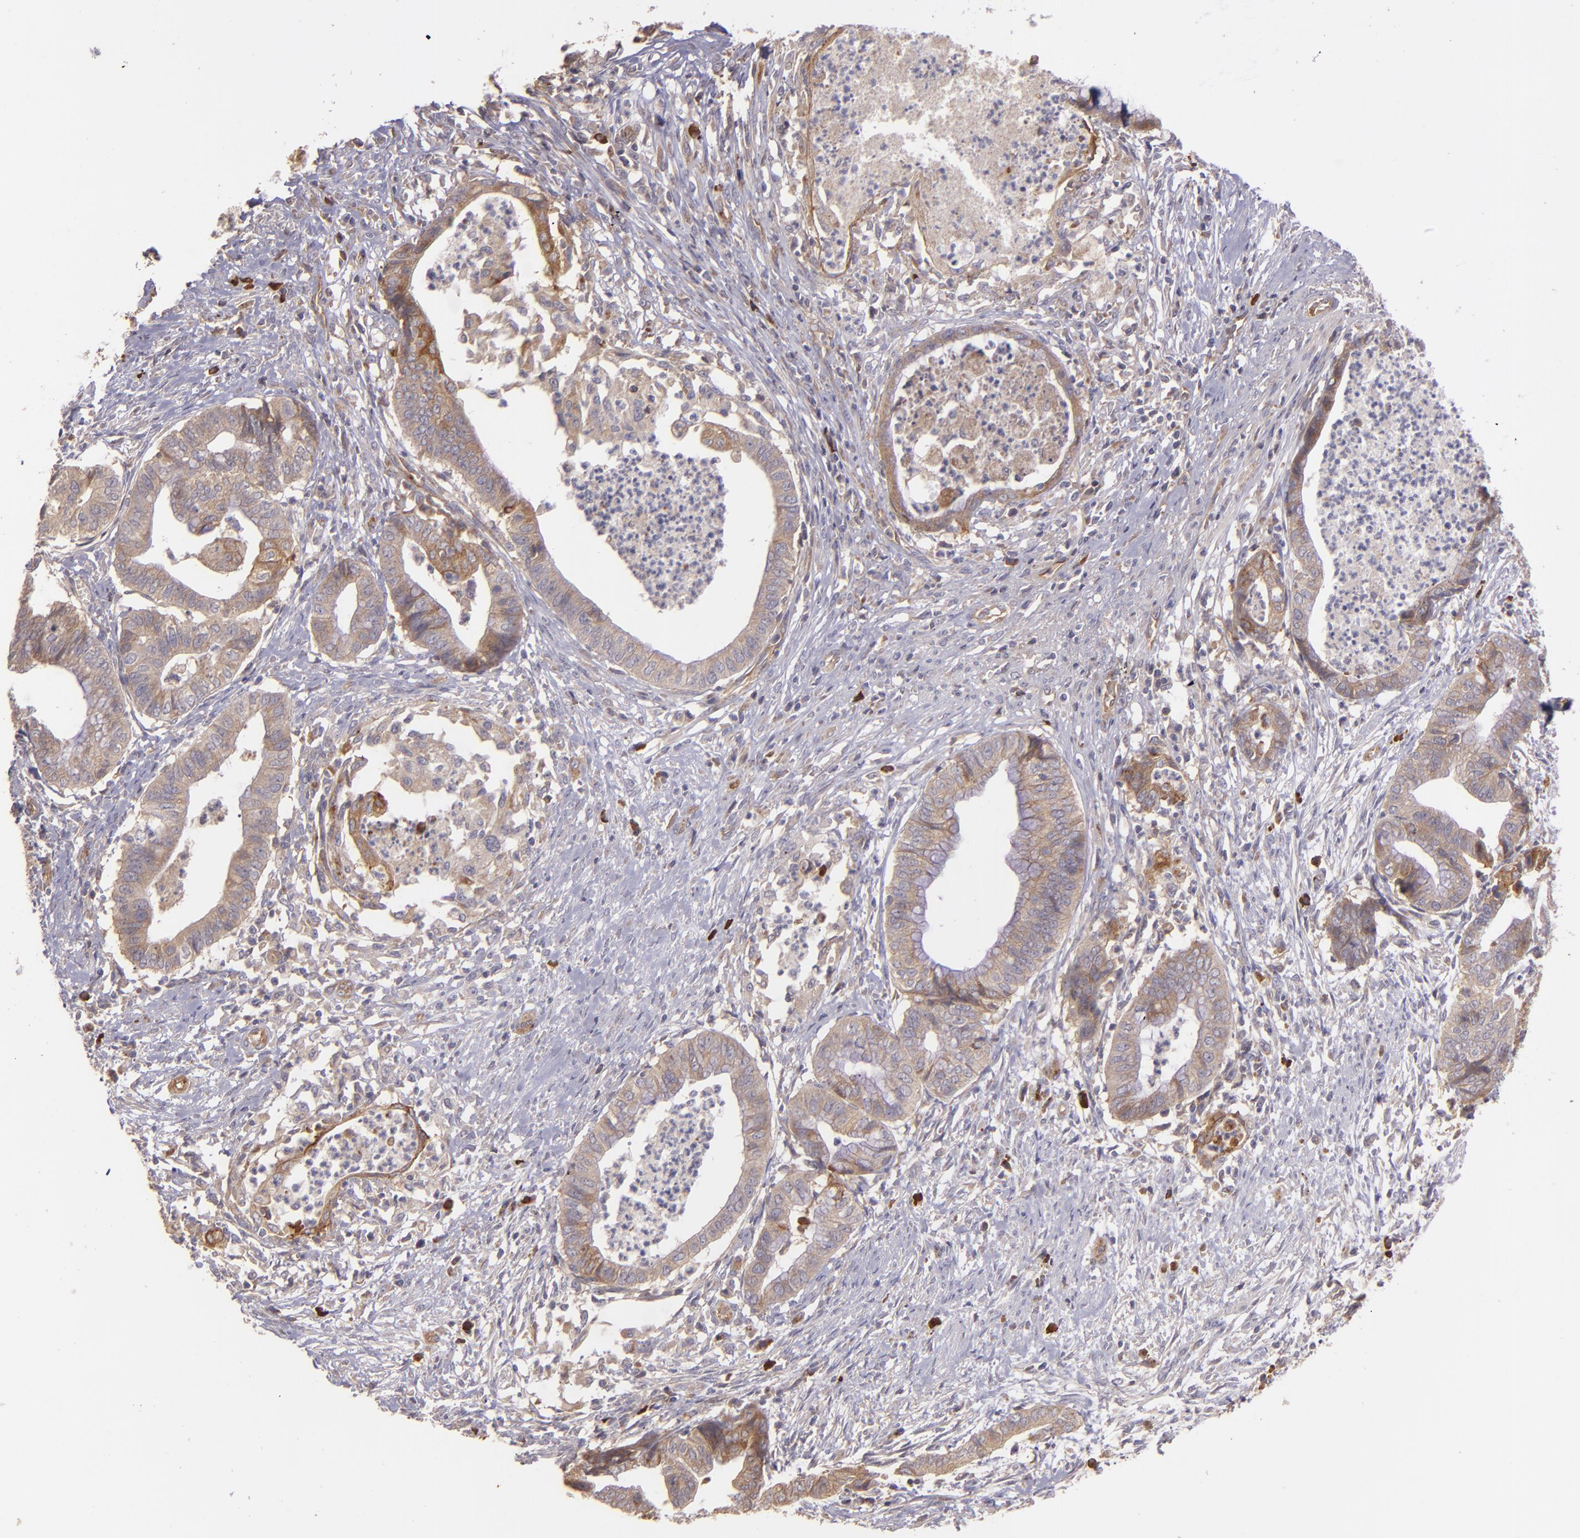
{"staining": {"intensity": "moderate", "quantity": ">75%", "location": "cytoplasmic/membranous"}, "tissue": "endometrial cancer", "cell_type": "Tumor cells", "image_type": "cancer", "snomed": [{"axis": "morphology", "description": "Necrosis, NOS"}, {"axis": "morphology", "description": "Adenocarcinoma, NOS"}, {"axis": "topography", "description": "Endometrium"}], "caption": "DAB (3,3'-diaminobenzidine) immunohistochemical staining of adenocarcinoma (endometrial) shows moderate cytoplasmic/membranous protein positivity in about >75% of tumor cells. The staining was performed using DAB, with brown indicating positive protein expression. Nuclei are stained blue with hematoxylin.", "gene": "ECE1", "patient": {"sex": "female", "age": 79}}